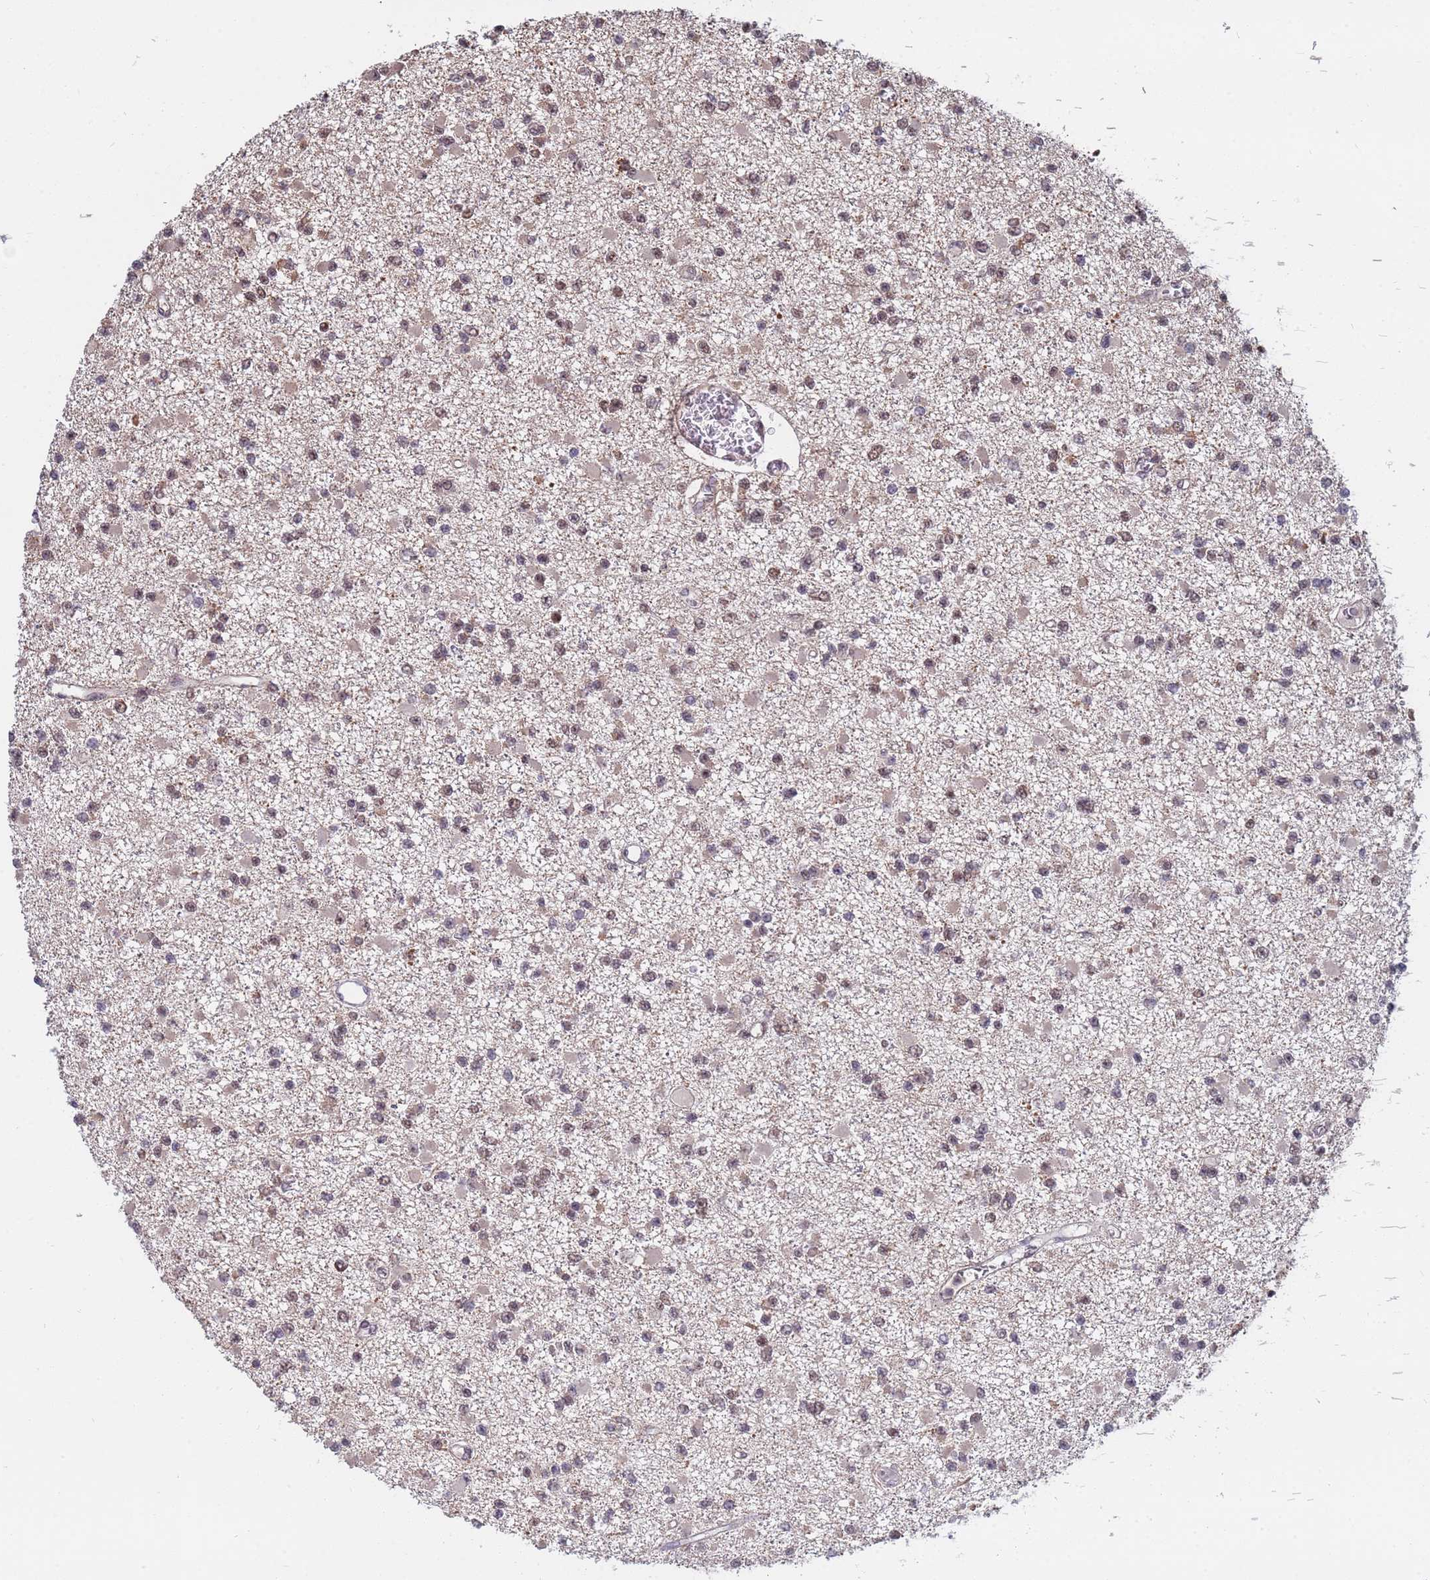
{"staining": {"intensity": "moderate", "quantity": "25%-75%", "location": "nuclear"}, "tissue": "glioma", "cell_type": "Tumor cells", "image_type": "cancer", "snomed": [{"axis": "morphology", "description": "Glioma, malignant, Low grade"}, {"axis": "topography", "description": "Brain"}], "caption": "Human glioma stained with a protein marker shows moderate staining in tumor cells.", "gene": "DENND2B", "patient": {"sex": "female", "age": 22}}